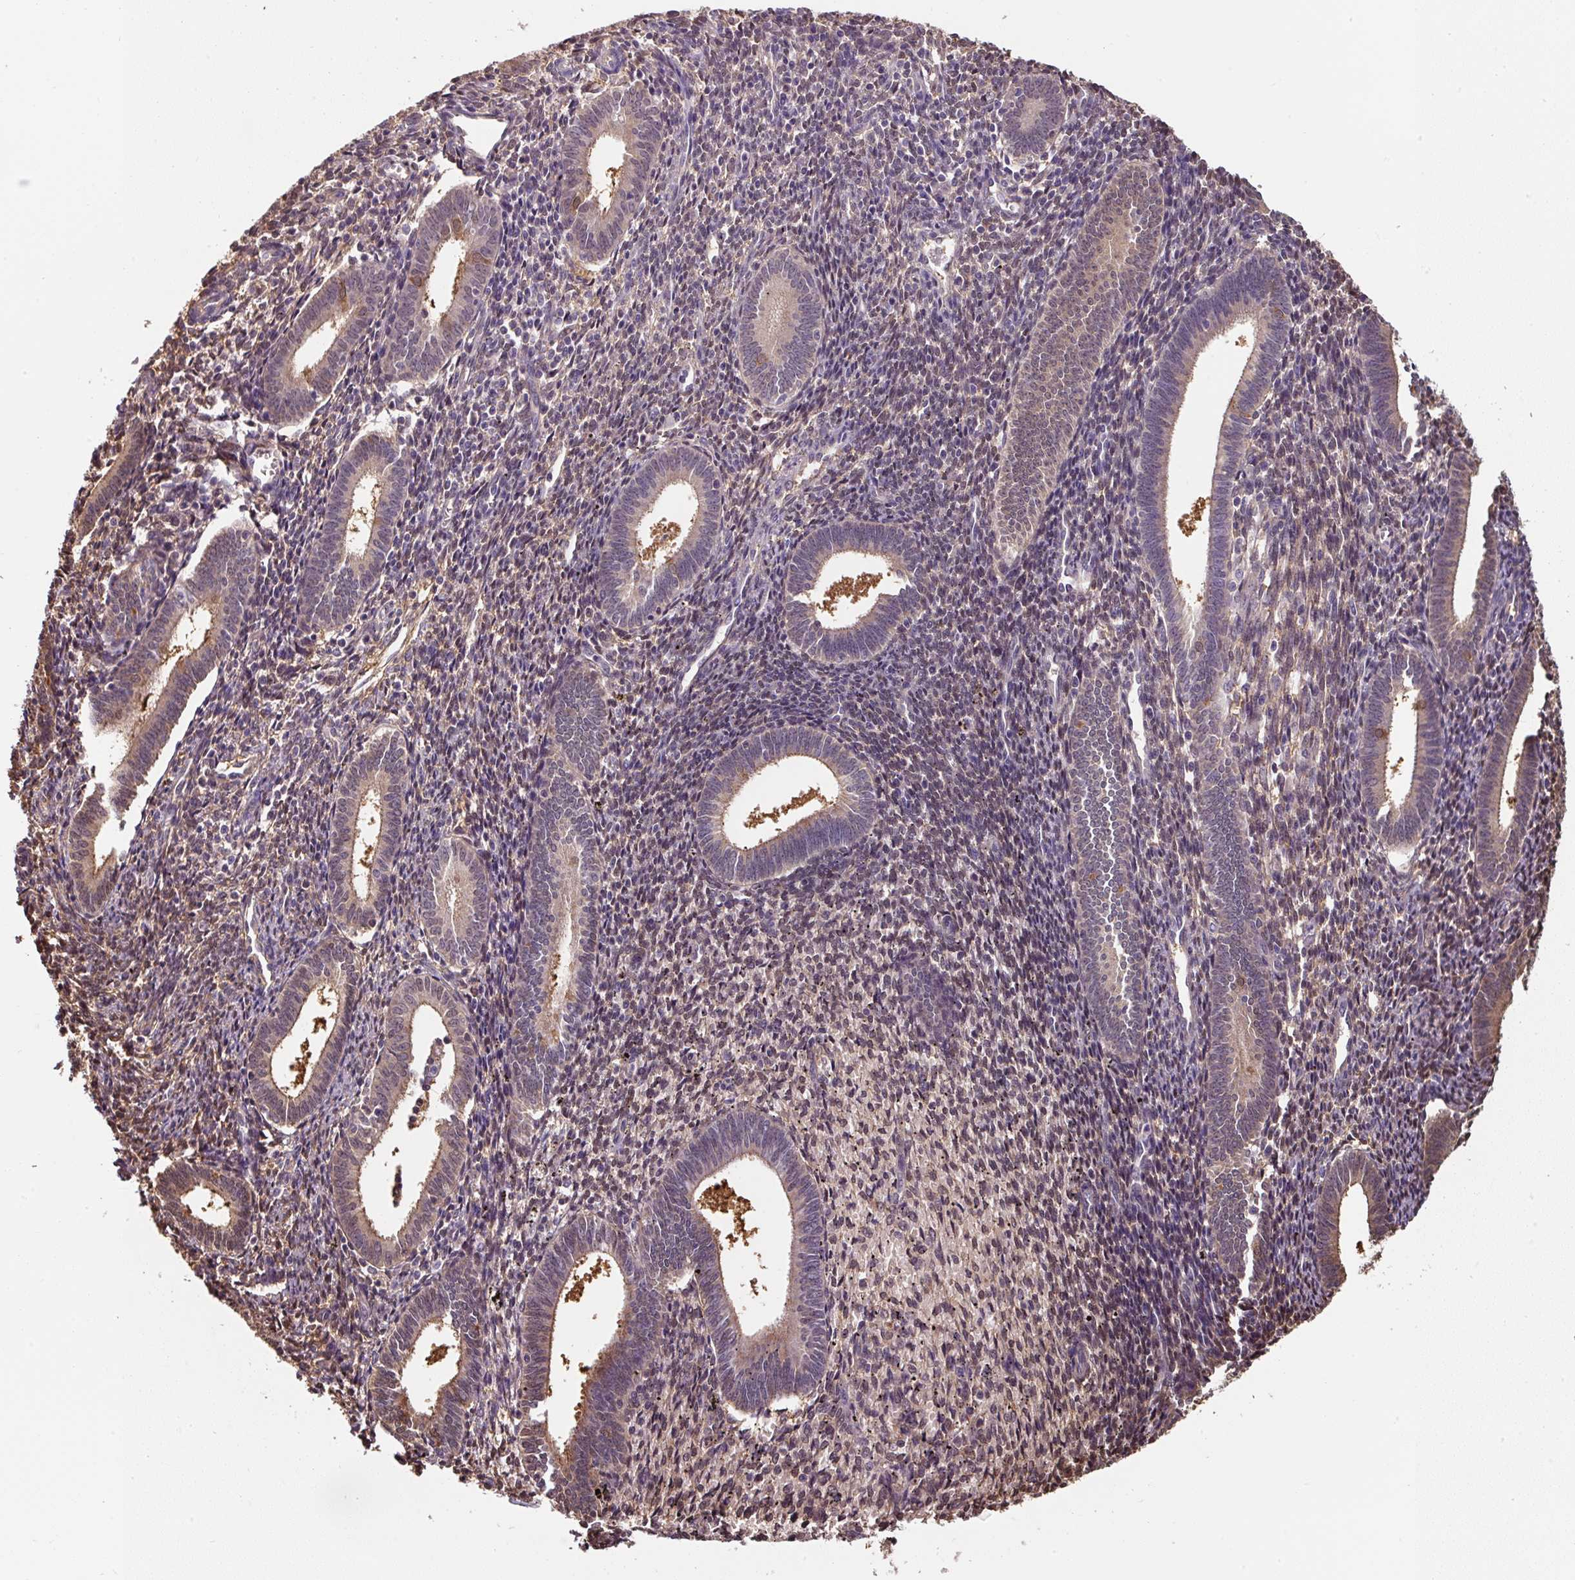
{"staining": {"intensity": "moderate", "quantity": "25%-75%", "location": "cytoplasmic/membranous"}, "tissue": "endometrium", "cell_type": "Cells in endometrial stroma", "image_type": "normal", "snomed": [{"axis": "morphology", "description": "Normal tissue, NOS"}, {"axis": "topography", "description": "Endometrium"}], "caption": "Endometrium stained with a brown dye exhibits moderate cytoplasmic/membranous positive expression in approximately 25%-75% of cells in endometrial stroma.", "gene": "ST13", "patient": {"sex": "female", "age": 41}}